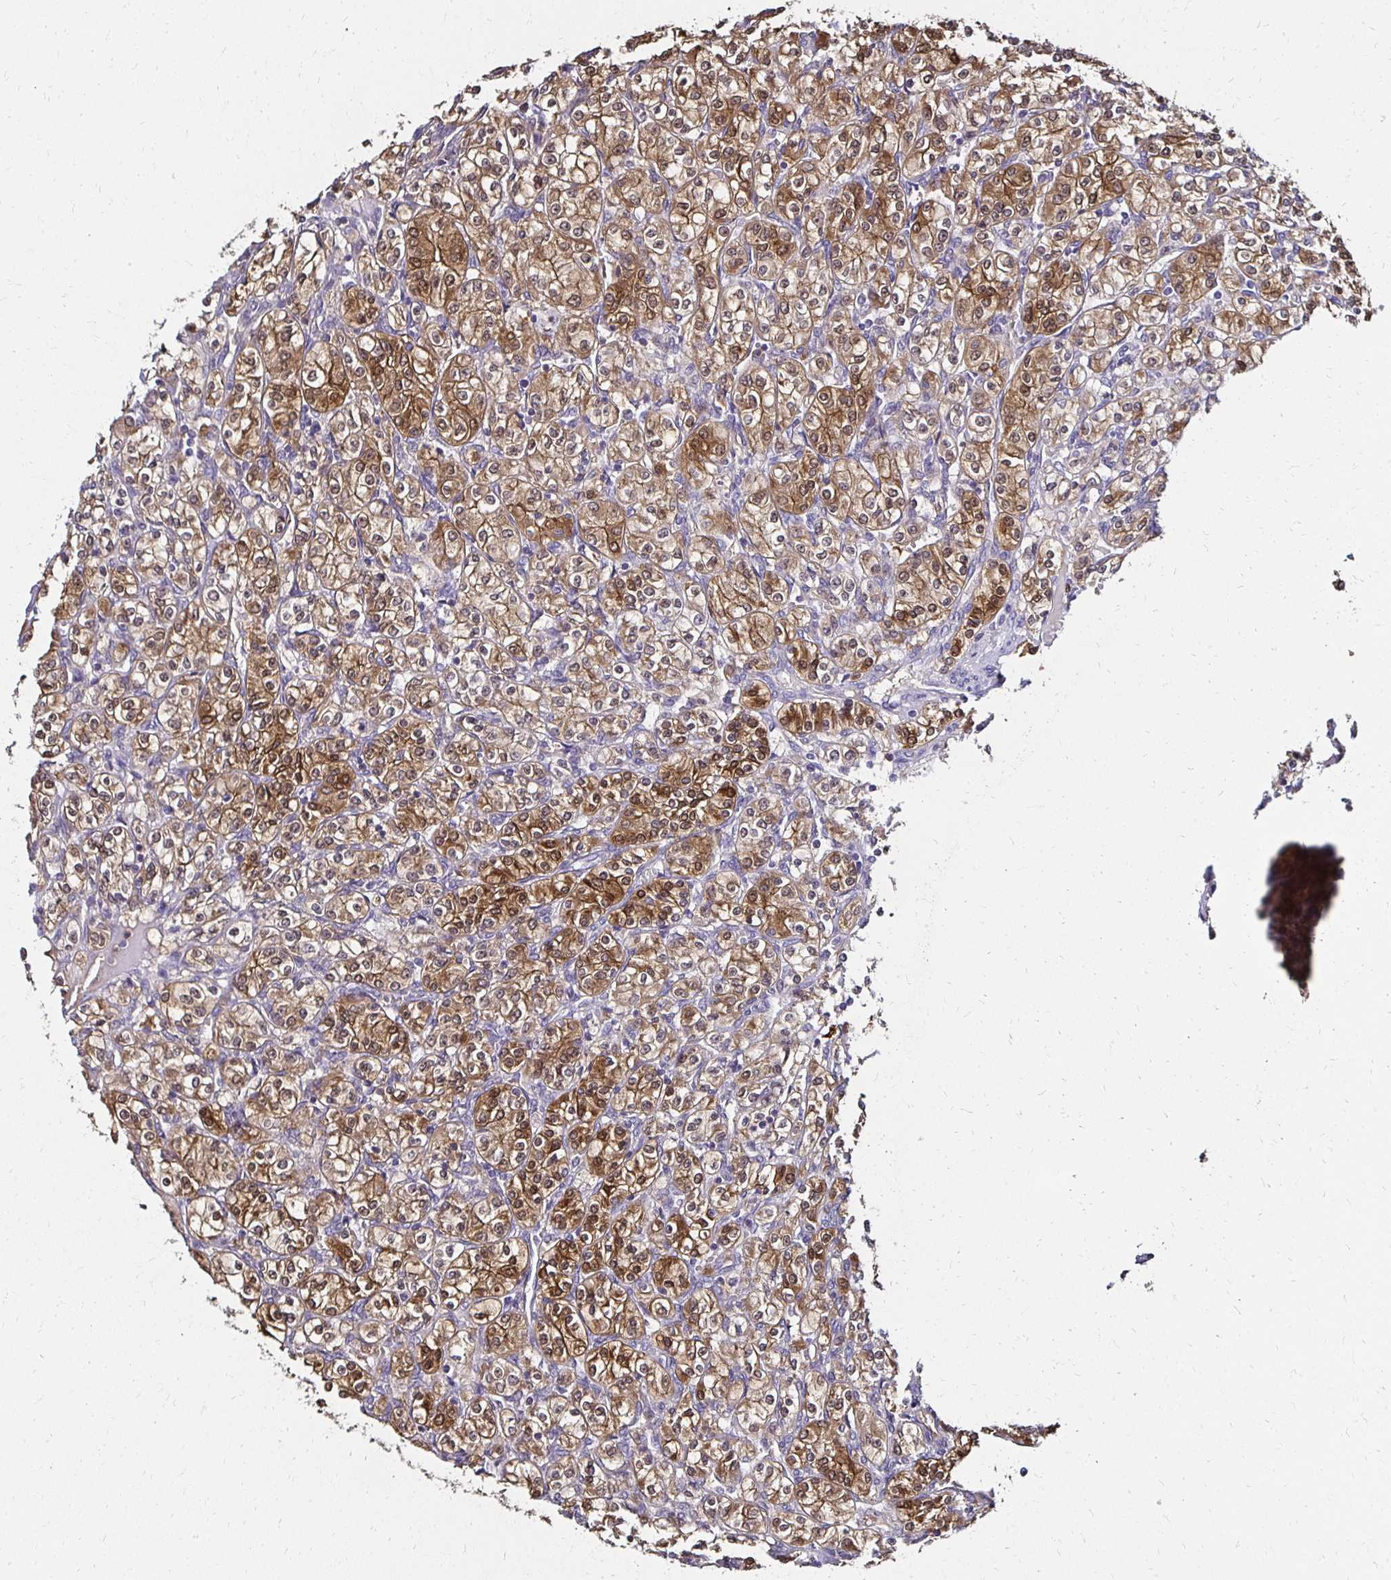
{"staining": {"intensity": "moderate", "quantity": ">75%", "location": "cytoplasmic/membranous,nuclear"}, "tissue": "renal cancer", "cell_type": "Tumor cells", "image_type": "cancer", "snomed": [{"axis": "morphology", "description": "Adenocarcinoma, NOS"}, {"axis": "topography", "description": "Kidney"}], "caption": "IHC (DAB) staining of renal cancer (adenocarcinoma) demonstrates moderate cytoplasmic/membranous and nuclear protein expression in approximately >75% of tumor cells. The protein is stained brown, and the nuclei are stained in blue (DAB (3,3'-diaminobenzidine) IHC with brightfield microscopy, high magnification).", "gene": "TXN", "patient": {"sex": "male", "age": 77}}